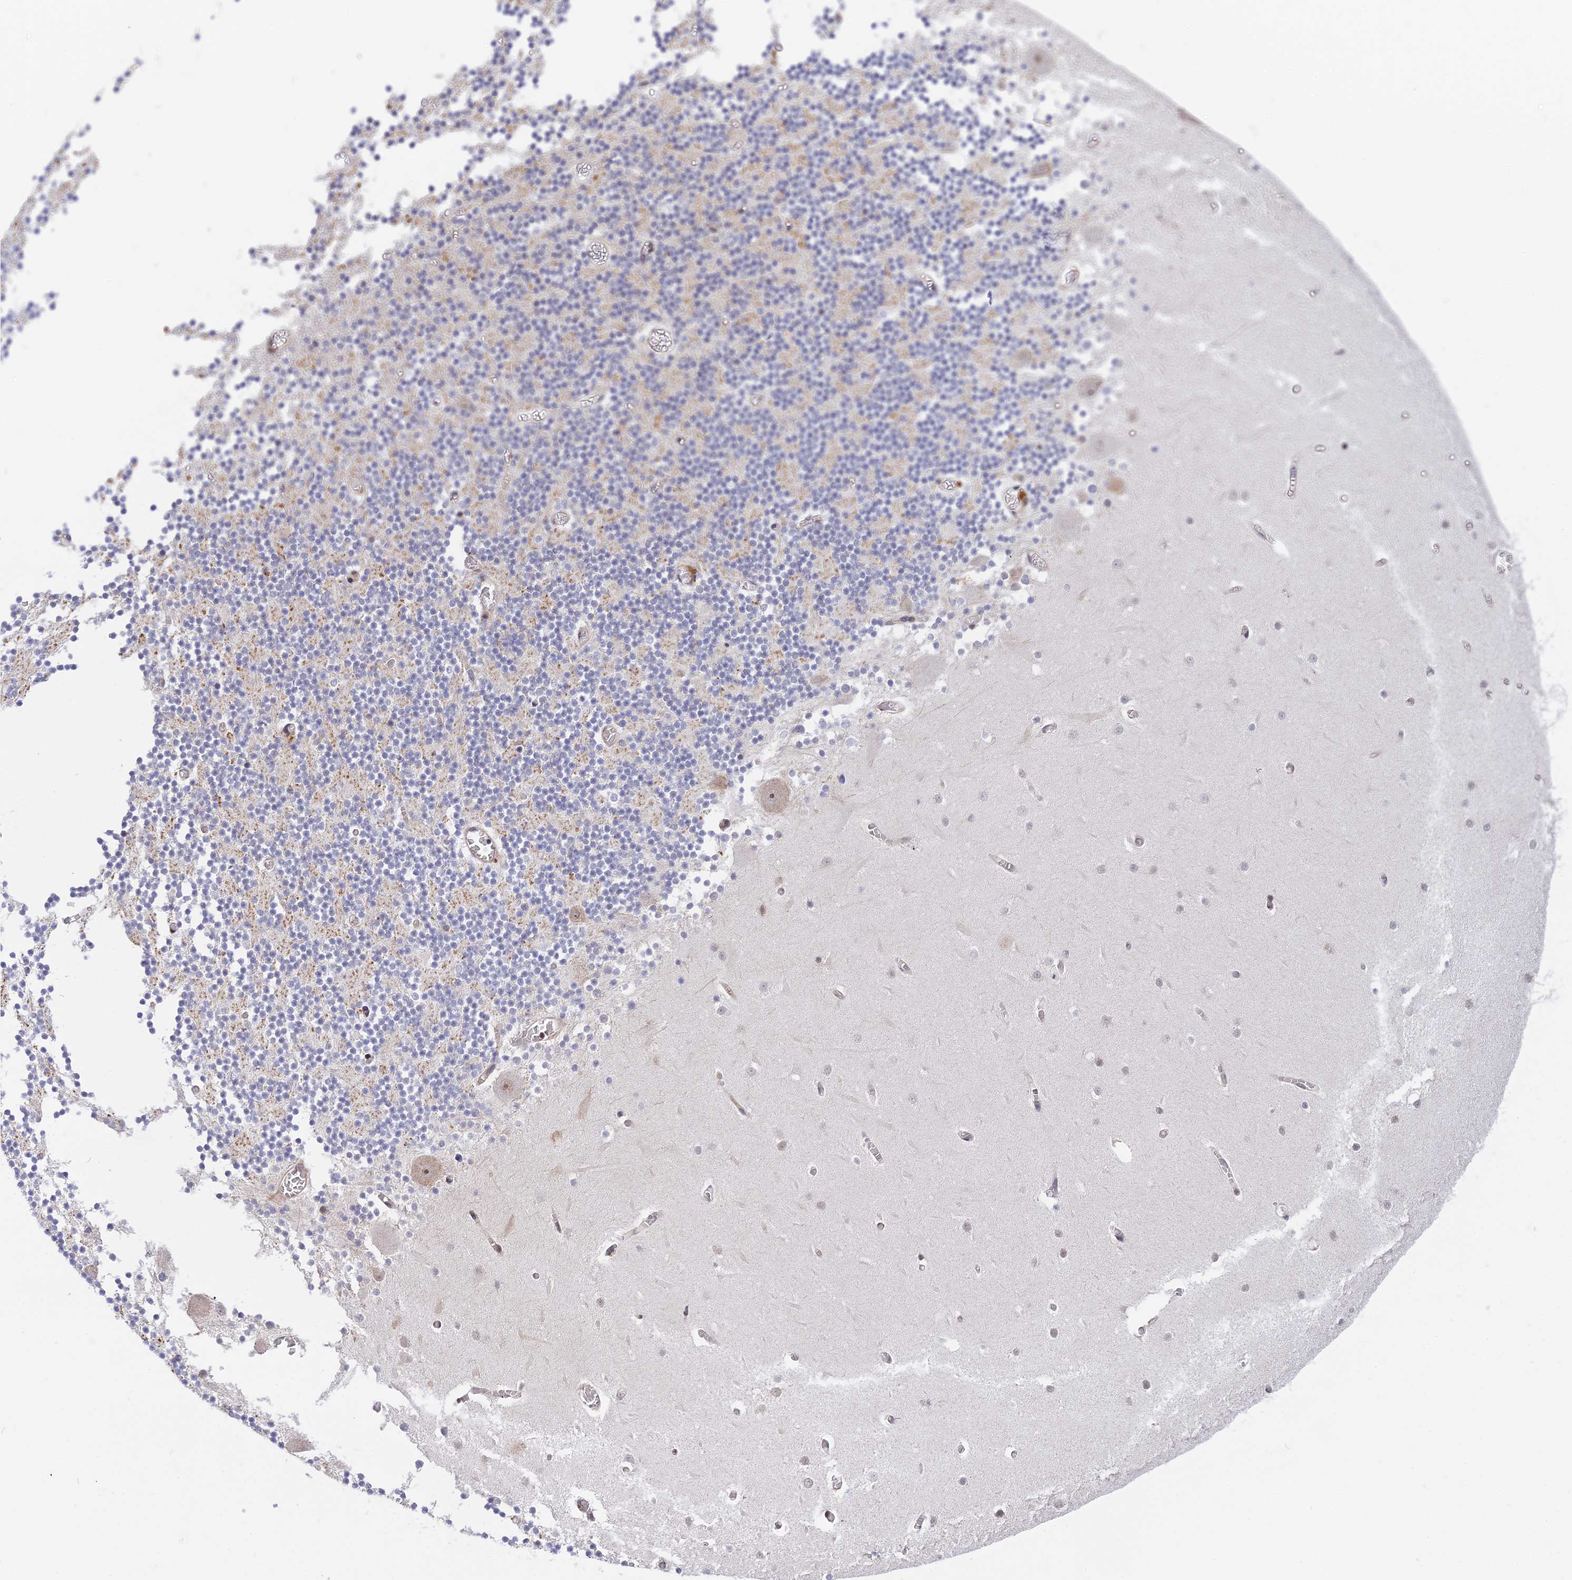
{"staining": {"intensity": "moderate", "quantity": "<25%", "location": "cytoplasmic/membranous"}, "tissue": "cerebellum", "cell_type": "Cells in granular layer", "image_type": "normal", "snomed": [{"axis": "morphology", "description": "Normal tissue, NOS"}, {"axis": "topography", "description": "Cerebellum"}], "caption": "IHC (DAB) staining of unremarkable cerebellum demonstrates moderate cytoplasmic/membranous protein positivity in about <25% of cells in granular layer.", "gene": "ZNF428", "patient": {"sex": "female", "age": 28}}